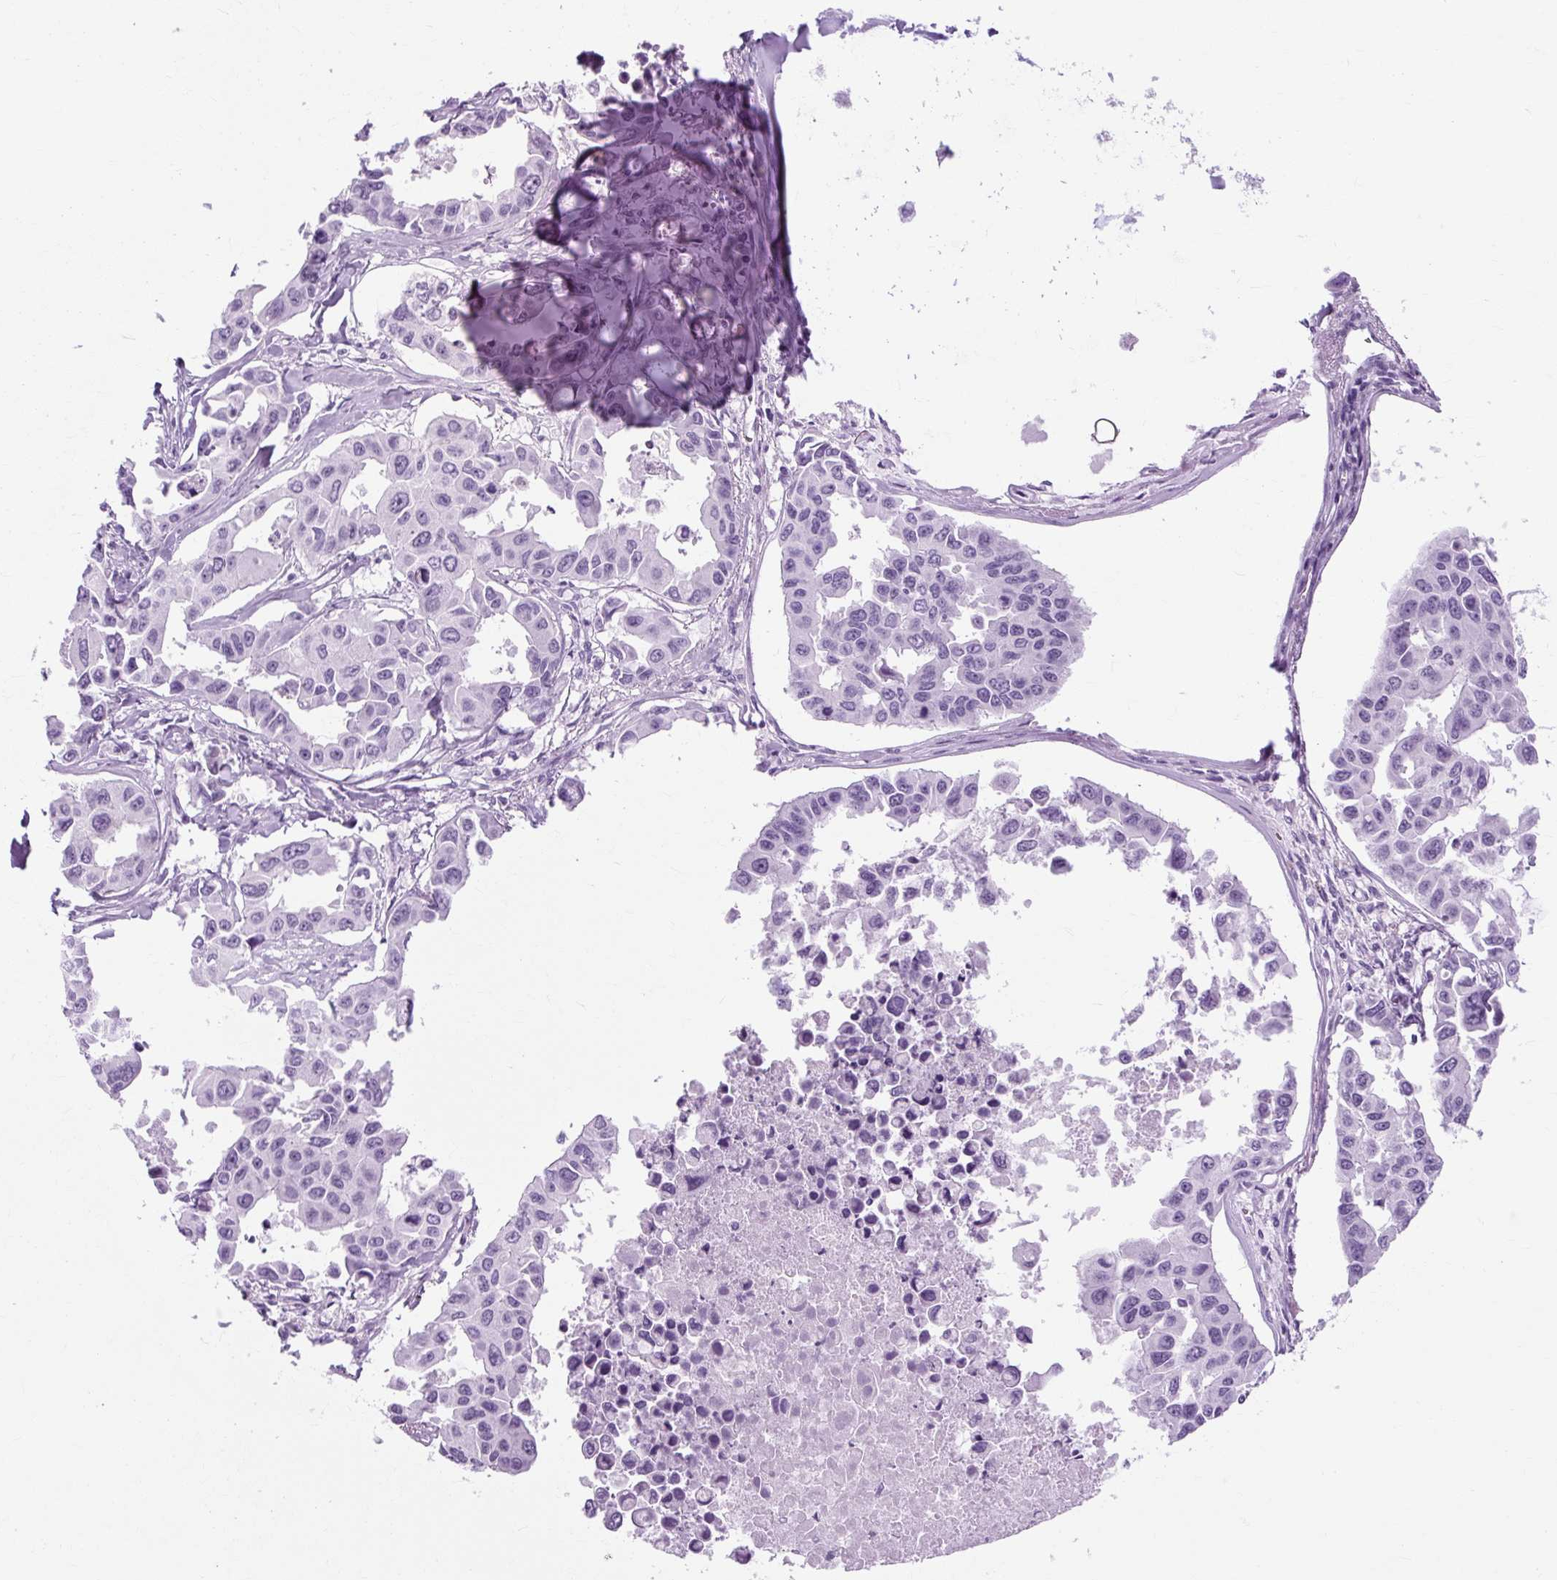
{"staining": {"intensity": "negative", "quantity": "none", "location": "none"}, "tissue": "lung cancer", "cell_type": "Tumor cells", "image_type": "cancer", "snomed": [{"axis": "morphology", "description": "Adenocarcinoma, NOS"}, {"axis": "topography", "description": "Lung"}], "caption": "Immunohistochemistry of human lung cancer exhibits no expression in tumor cells.", "gene": "TMEM89", "patient": {"sex": "male", "age": 64}}